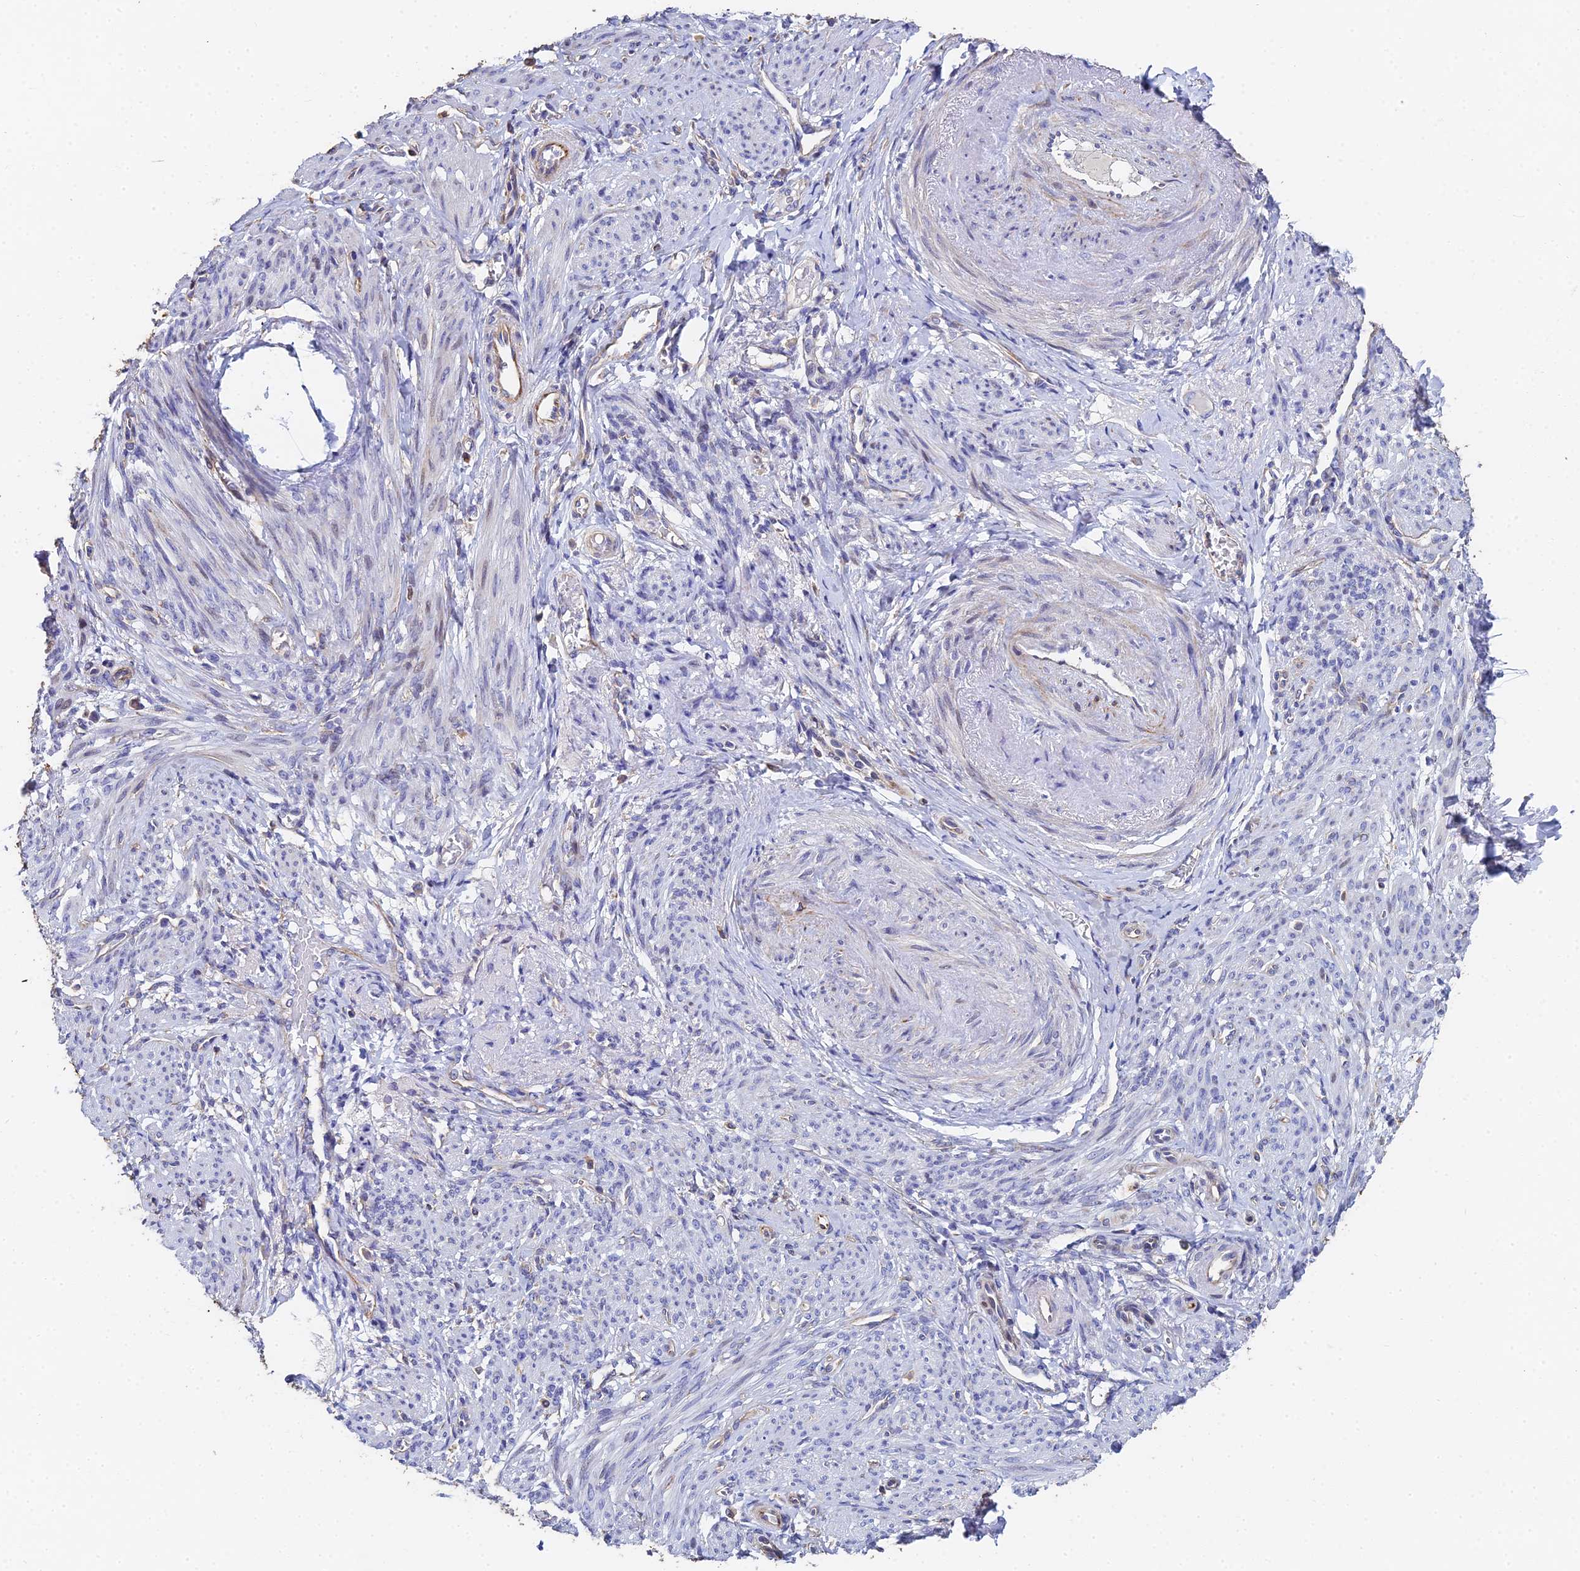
{"staining": {"intensity": "negative", "quantity": "none", "location": "none"}, "tissue": "smooth muscle", "cell_type": "Smooth muscle cells", "image_type": "normal", "snomed": [{"axis": "morphology", "description": "Normal tissue, NOS"}, {"axis": "topography", "description": "Smooth muscle"}], "caption": "Immunohistochemical staining of unremarkable smooth muscle displays no significant positivity in smooth muscle cells.", "gene": "ENSG00000268674", "patient": {"sex": "female", "age": 39}}